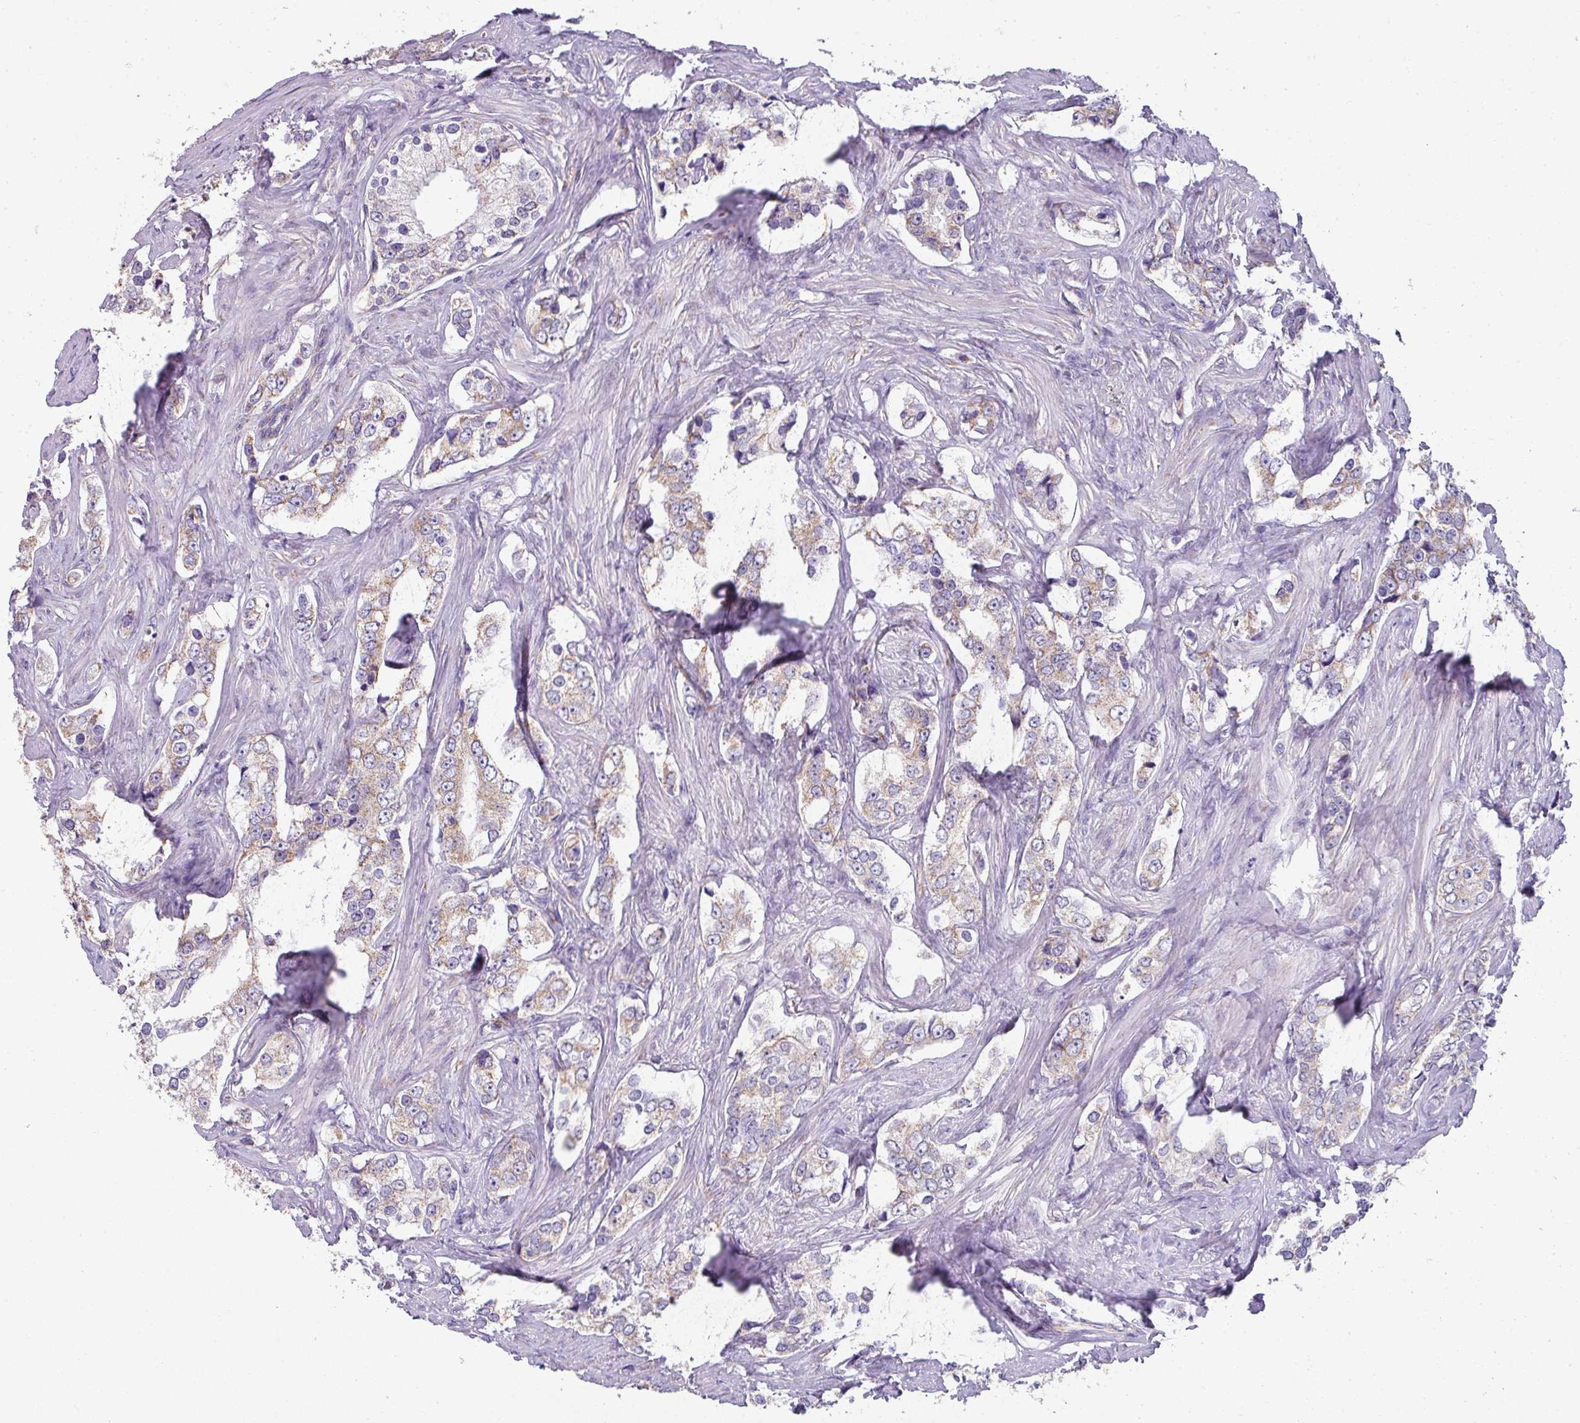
{"staining": {"intensity": "weak", "quantity": "25%-75%", "location": "cytoplasmic/membranous"}, "tissue": "prostate cancer", "cell_type": "Tumor cells", "image_type": "cancer", "snomed": [{"axis": "morphology", "description": "Adenocarcinoma, High grade"}, {"axis": "topography", "description": "Prostate"}], "caption": "Weak cytoplasmic/membranous expression for a protein is appreciated in about 25%-75% of tumor cells of prostate high-grade adenocarcinoma using immunohistochemistry (IHC).", "gene": "PALS2", "patient": {"sex": "male", "age": 66}}